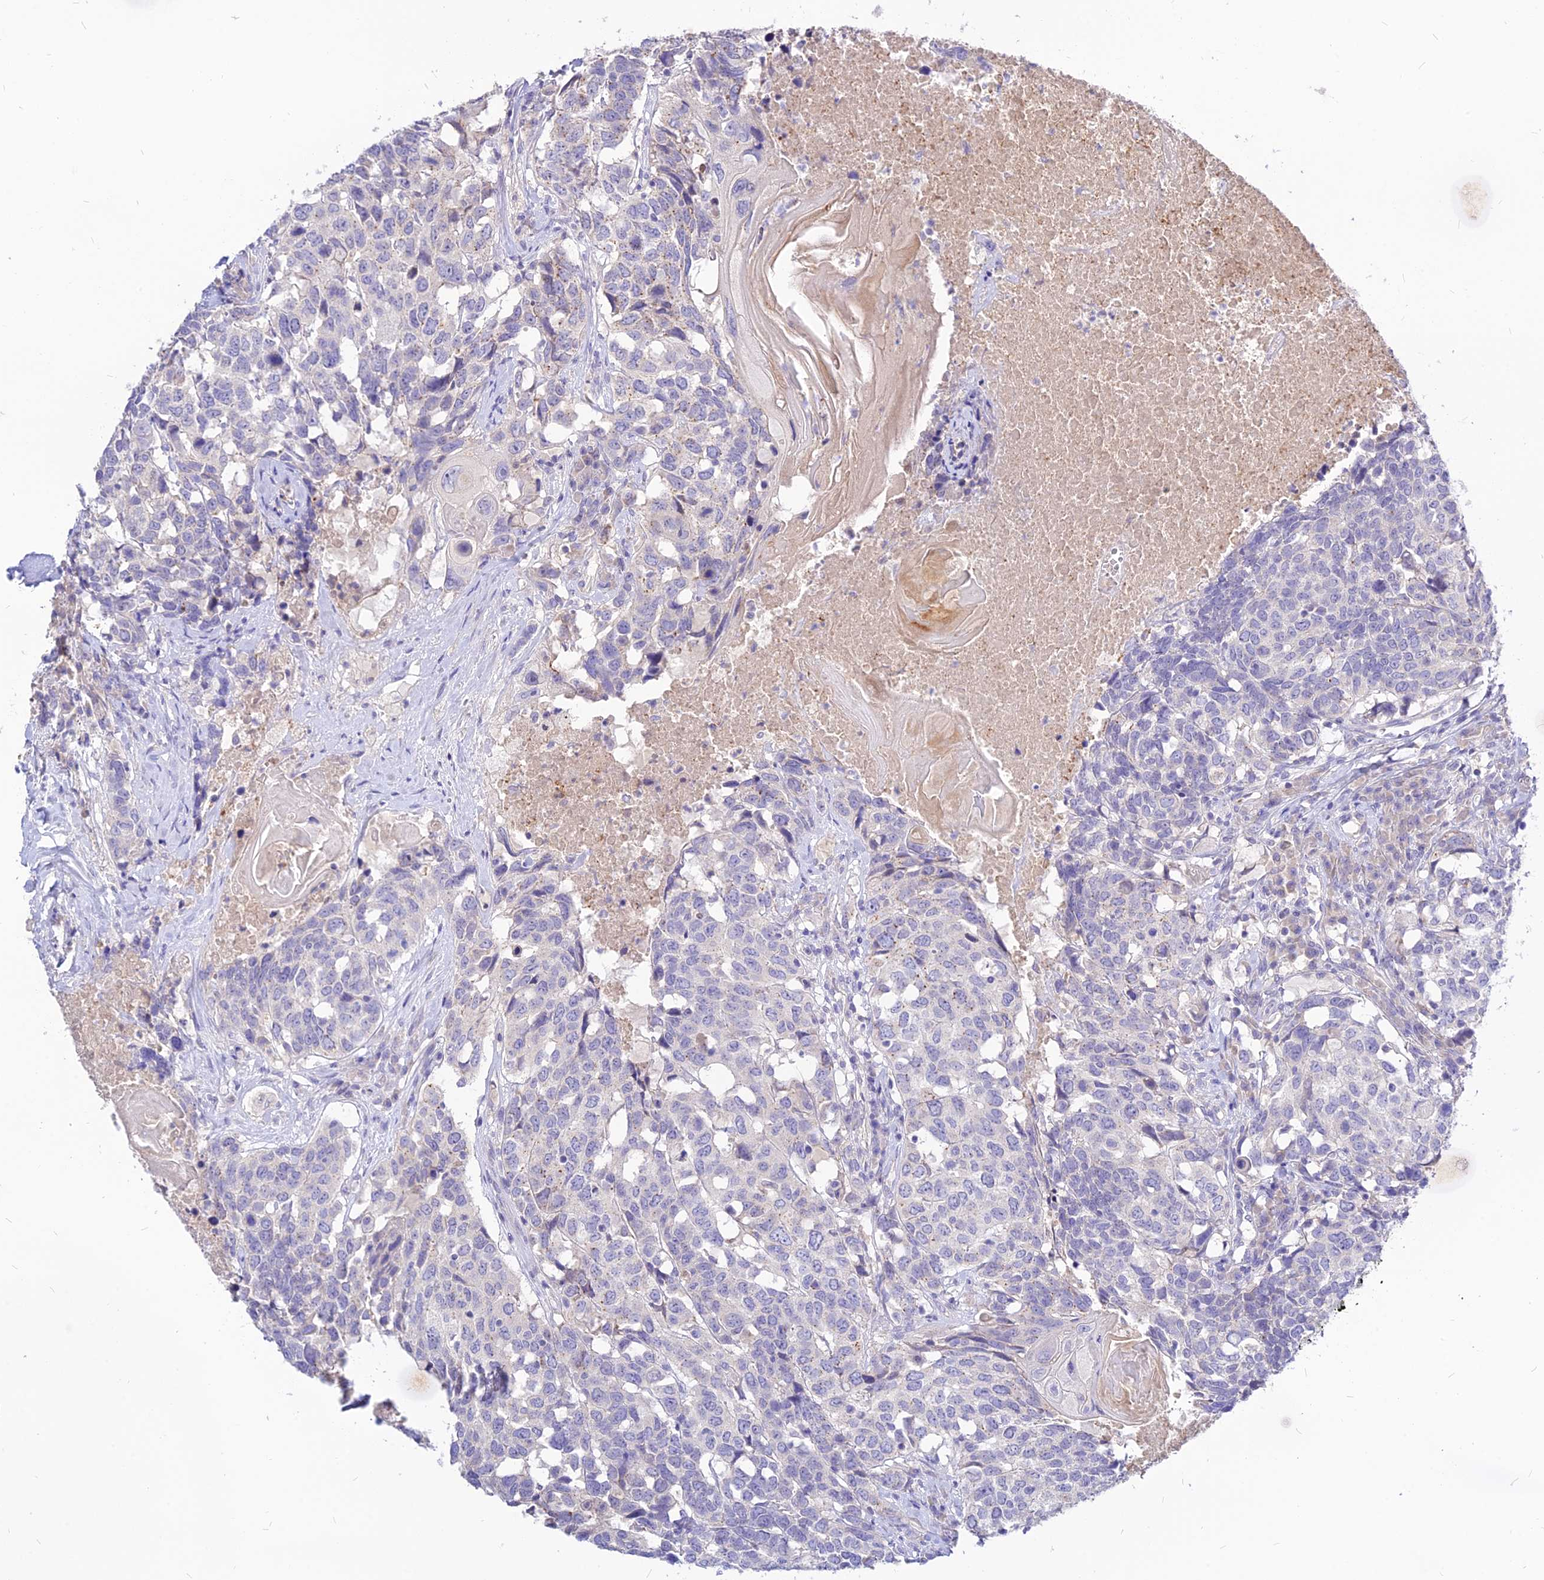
{"staining": {"intensity": "negative", "quantity": "none", "location": "none"}, "tissue": "head and neck cancer", "cell_type": "Tumor cells", "image_type": "cancer", "snomed": [{"axis": "morphology", "description": "Squamous cell carcinoma, NOS"}, {"axis": "topography", "description": "Head-Neck"}], "caption": "Immunohistochemical staining of head and neck cancer demonstrates no significant staining in tumor cells.", "gene": "CZIB", "patient": {"sex": "male", "age": 66}}